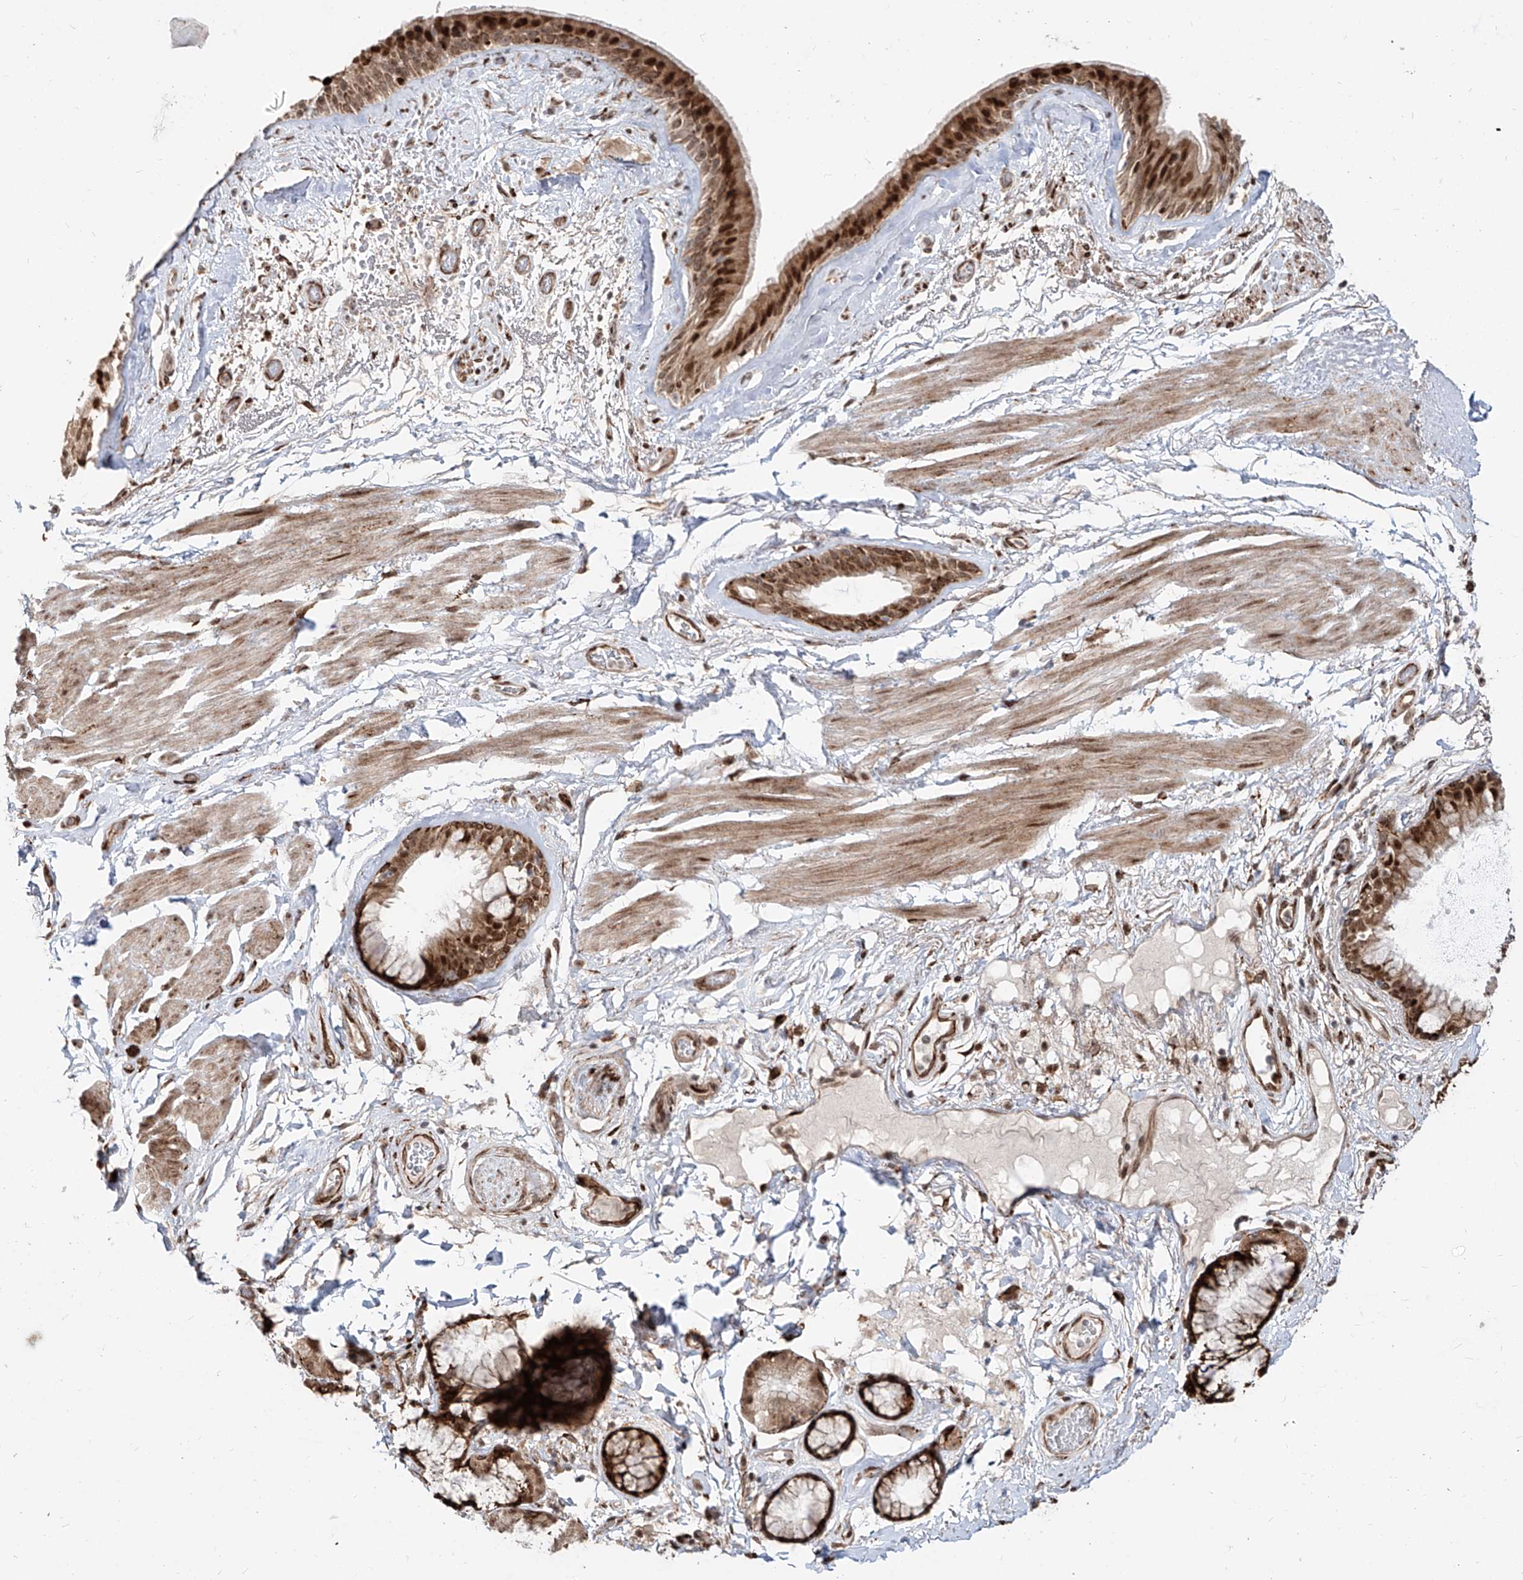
{"staining": {"intensity": "strong", "quantity": ">75%", "location": "cytoplasmic/membranous,nuclear"}, "tissue": "bronchus", "cell_type": "Respiratory epithelial cells", "image_type": "normal", "snomed": [{"axis": "morphology", "description": "Normal tissue, NOS"}, {"axis": "topography", "description": "Cartilage tissue"}], "caption": "The histopathology image reveals a brown stain indicating the presence of a protein in the cytoplasmic/membranous,nuclear of respiratory epithelial cells in bronchus.", "gene": "ZNF710", "patient": {"sex": "female", "age": 63}}